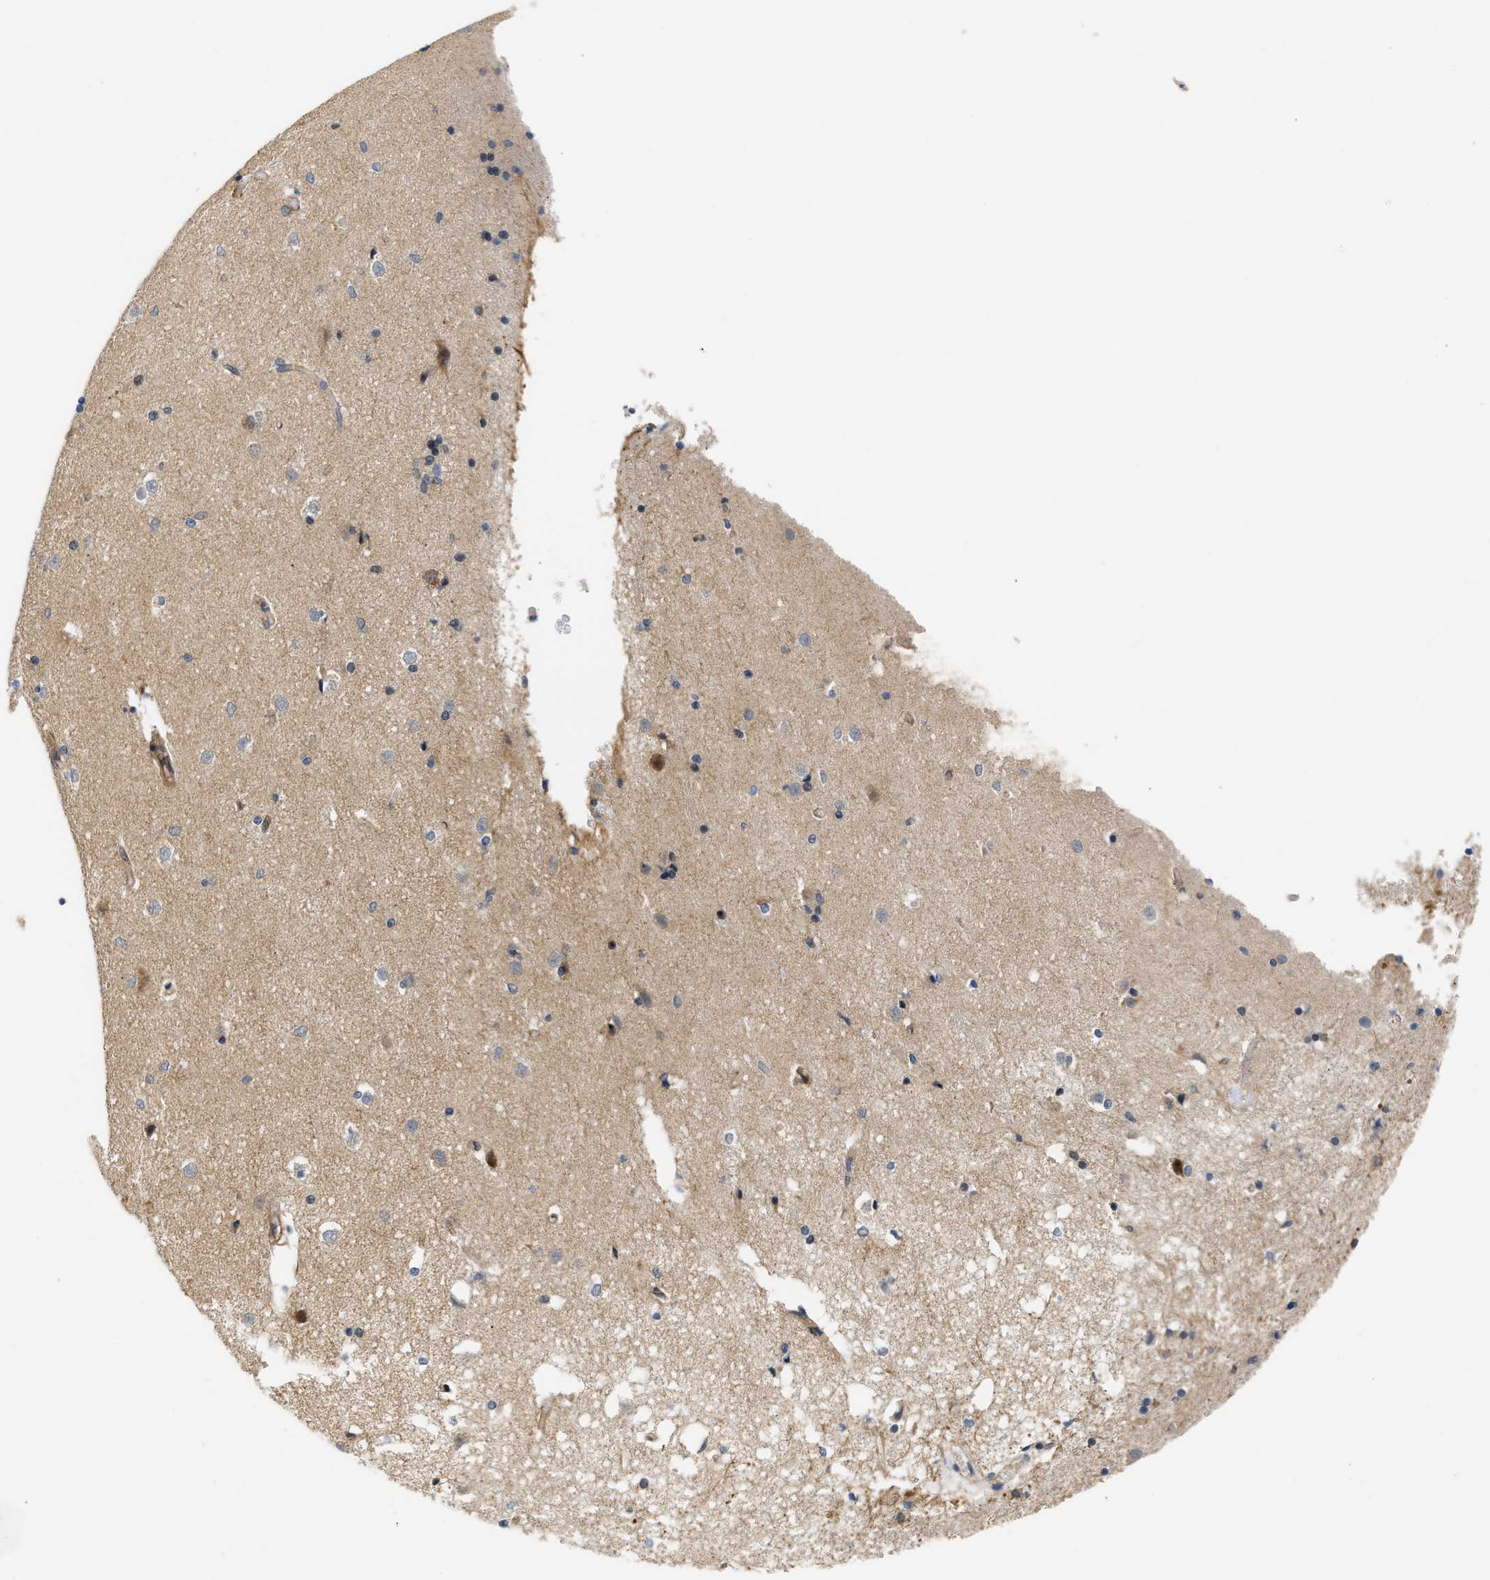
{"staining": {"intensity": "negative", "quantity": "none", "location": "none"}, "tissue": "caudate", "cell_type": "Glial cells", "image_type": "normal", "snomed": [{"axis": "morphology", "description": "Normal tissue, NOS"}, {"axis": "topography", "description": "Lateral ventricle wall"}], "caption": "There is no significant expression in glial cells of caudate. (Brightfield microscopy of DAB (3,3'-diaminobenzidine) immunohistochemistry at high magnification).", "gene": "TNIP2", "patient": {"sex": "female", "age": 19}}